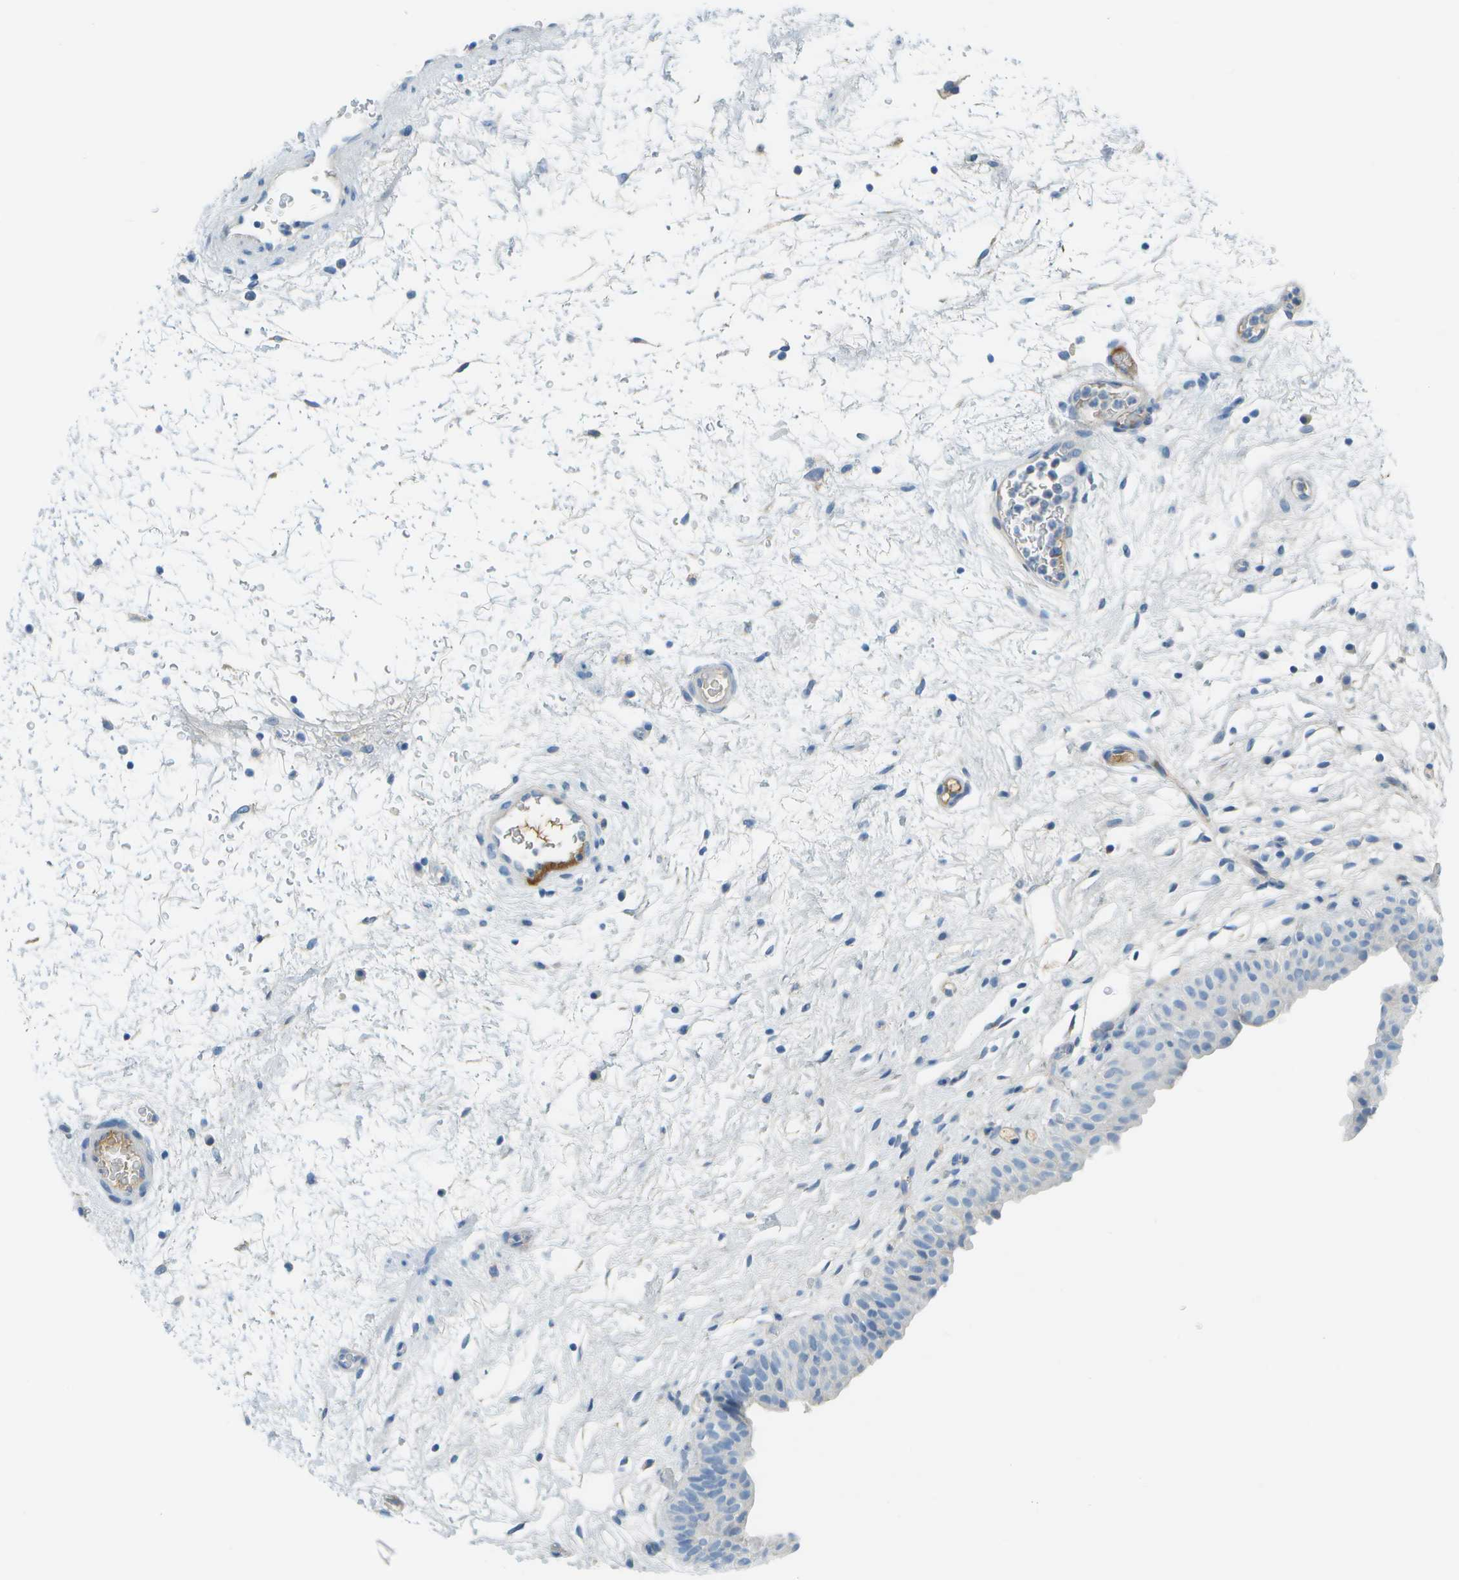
{"staining": {"intensity": "negative", "quantity": "none", "location": "none"}, "tissue": "urinary bladder", "cell_type": "Urothelial cells", "image_type": "normal", "snomed": [{"axis": "morphology", "description": "Normal tissue, NOS"}, {"axis": "topography", "description": "Urinary bladder"}], "caption": "The immunohistochemistry micrograph has no significant expression in urothelial cells of urinary bladder. (DAB immunohistochemistry (IHC) visualized using brightfield microscopy, high magnification).", "gene": "C1S", "patient": {"sex": "male", "age": 46}}